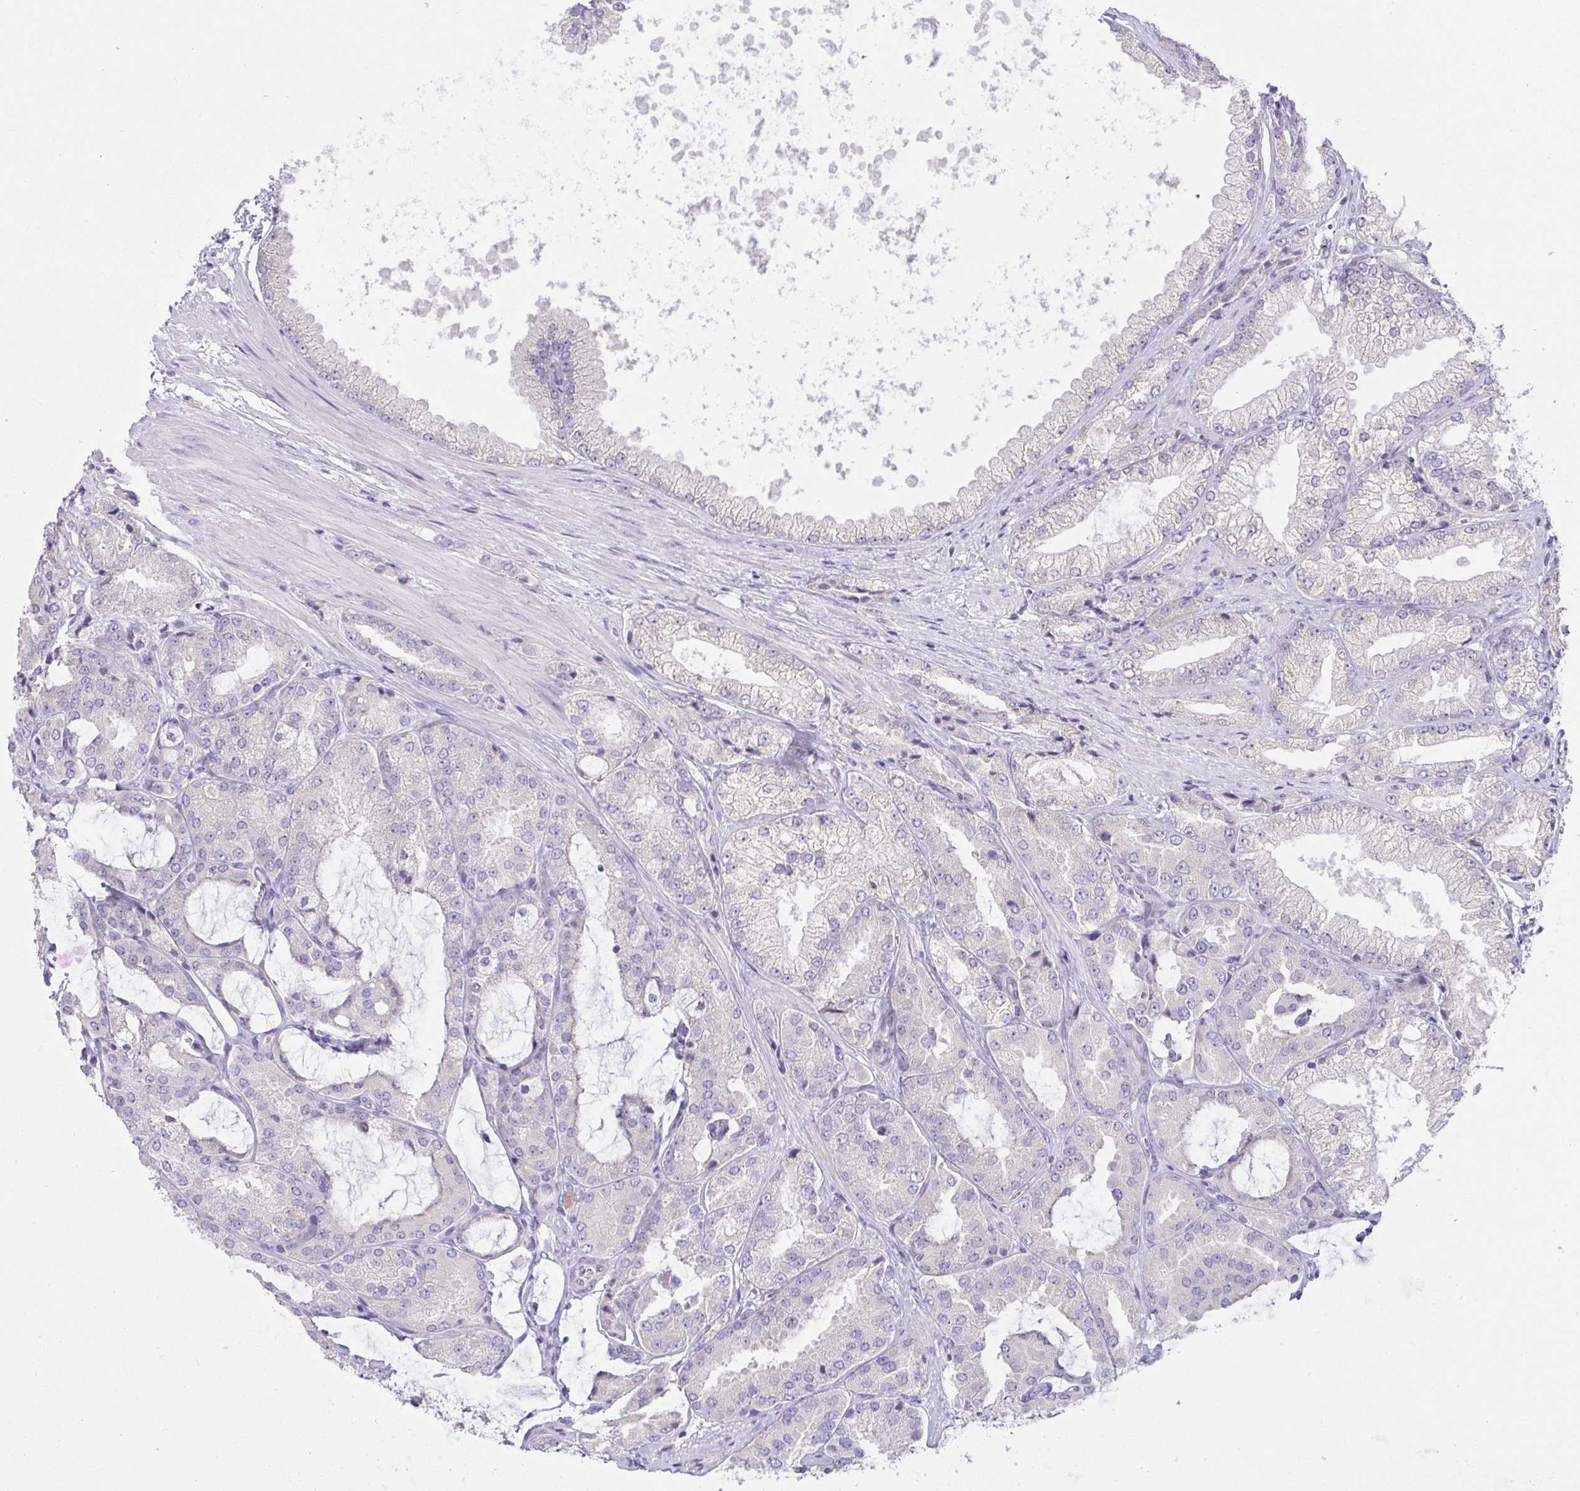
{"staining": {"intensity": "negative", "quantity": "none", "location": "none"}, "tissue": "prostate cancer", "cell_type": "Tumor cells", "image_type": "cancer", "snomed": [{"axis": "morphology", "description": "Adenocarcinoma, High grade"}, {"axis": "topography", "description": "Prostate"}], "caption": "Immunohistochemical staining of prostate cancer displays no significant positivity in tumor cells. (Brightfield microscopy of DAB immunohistochemistry (IHC) at high magnification).", "gene": "TMEM41A", "patient": {"sex": "male", "age": 68}}